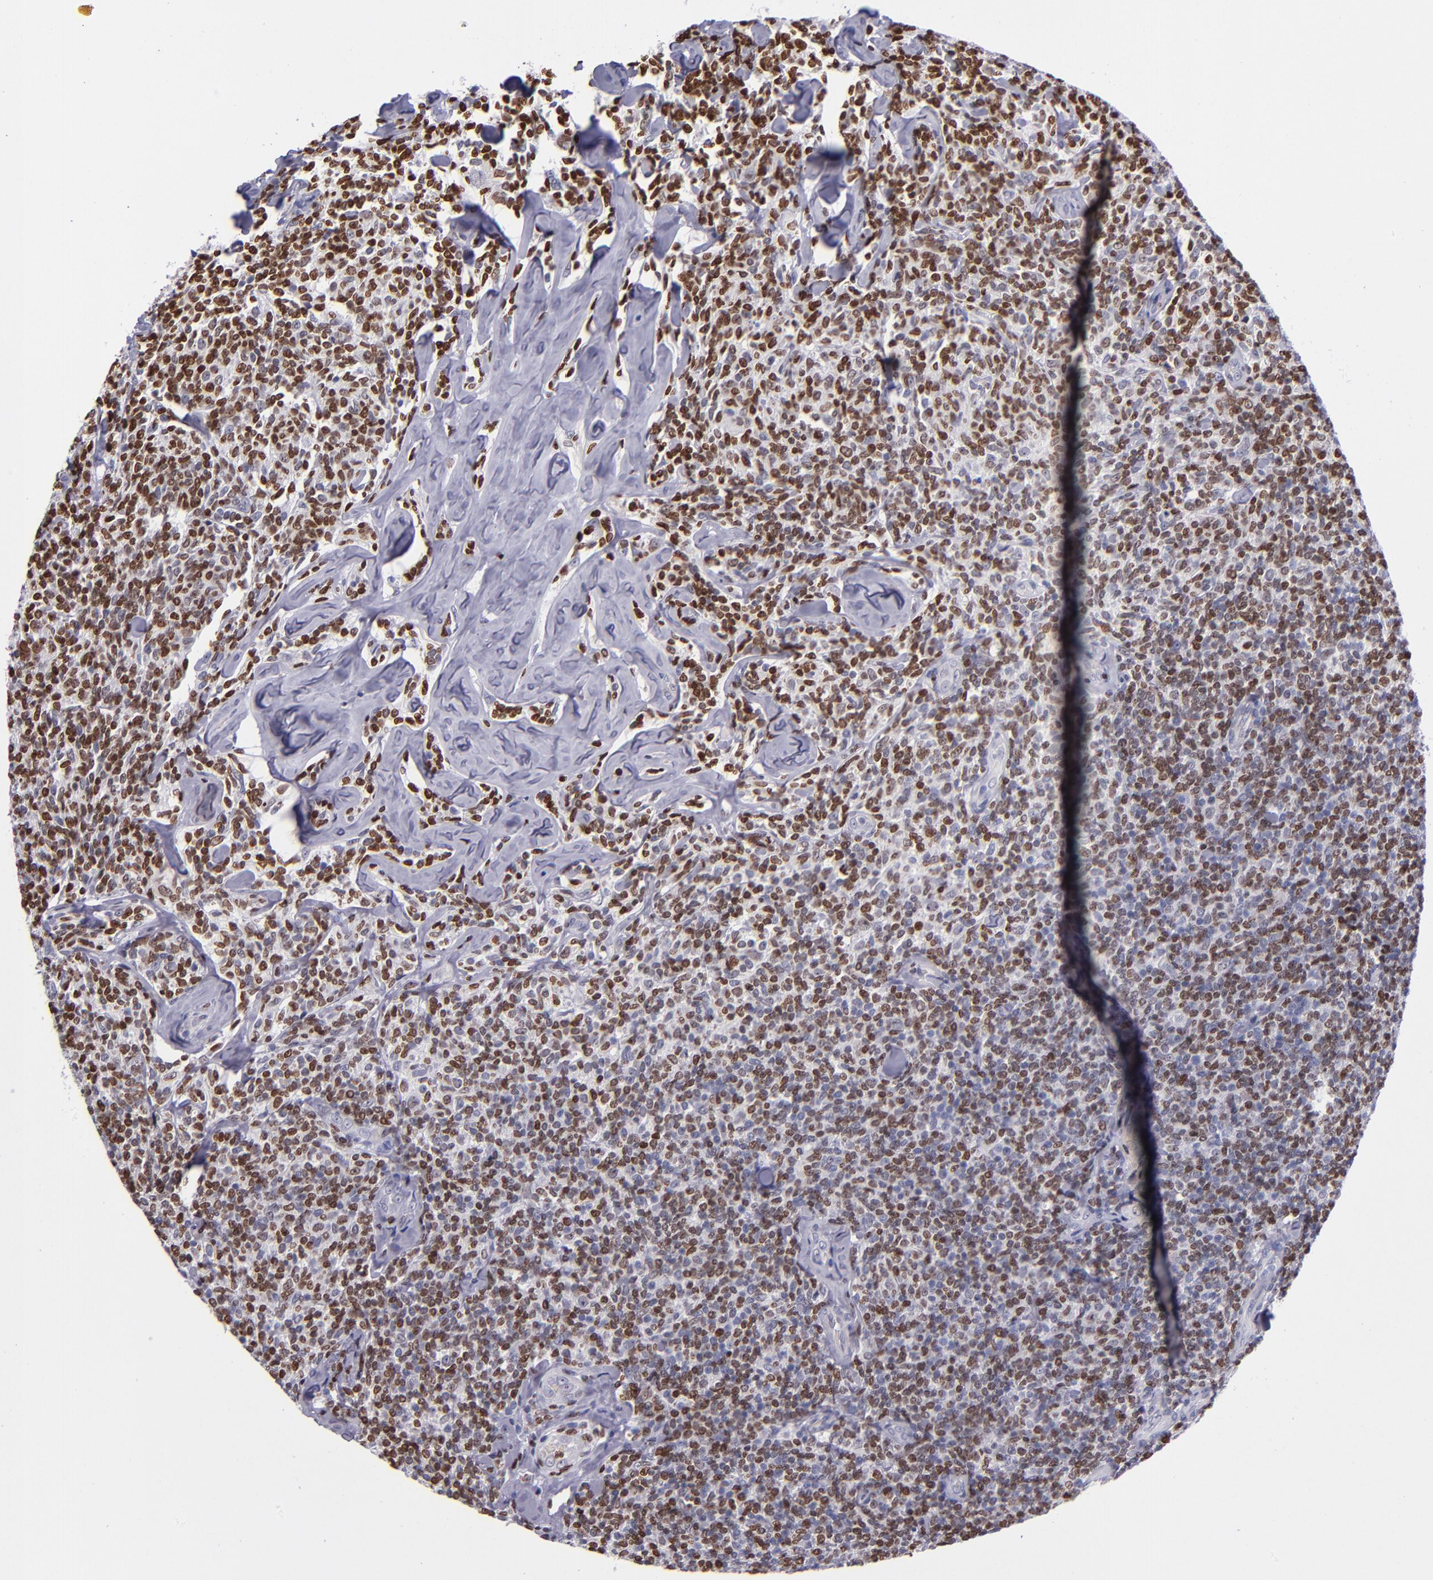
{"staining": {"intensity": "strong", "quantity": ">75%", "location": "nuclear"}, "tissue": "lymphoma", "cell_type": "Tumor cells", "image_type": "cancer", "snomed": [{"axis": "morphology", "description": "Malignant lymphoma, non-Hodgkin's type, Low grade"}, {"axis": "topography", "description": "Lymph node"}], "caption": "This micrograph demonstrates immunohistochemistry staining of malignant lymphoma, non-Hodgkin's type (low-grade), with high strong nuclear staining in about >75% of tumor cells.", "gene": "CDKL5", "patient": {"sex": "female", "age": 56}}